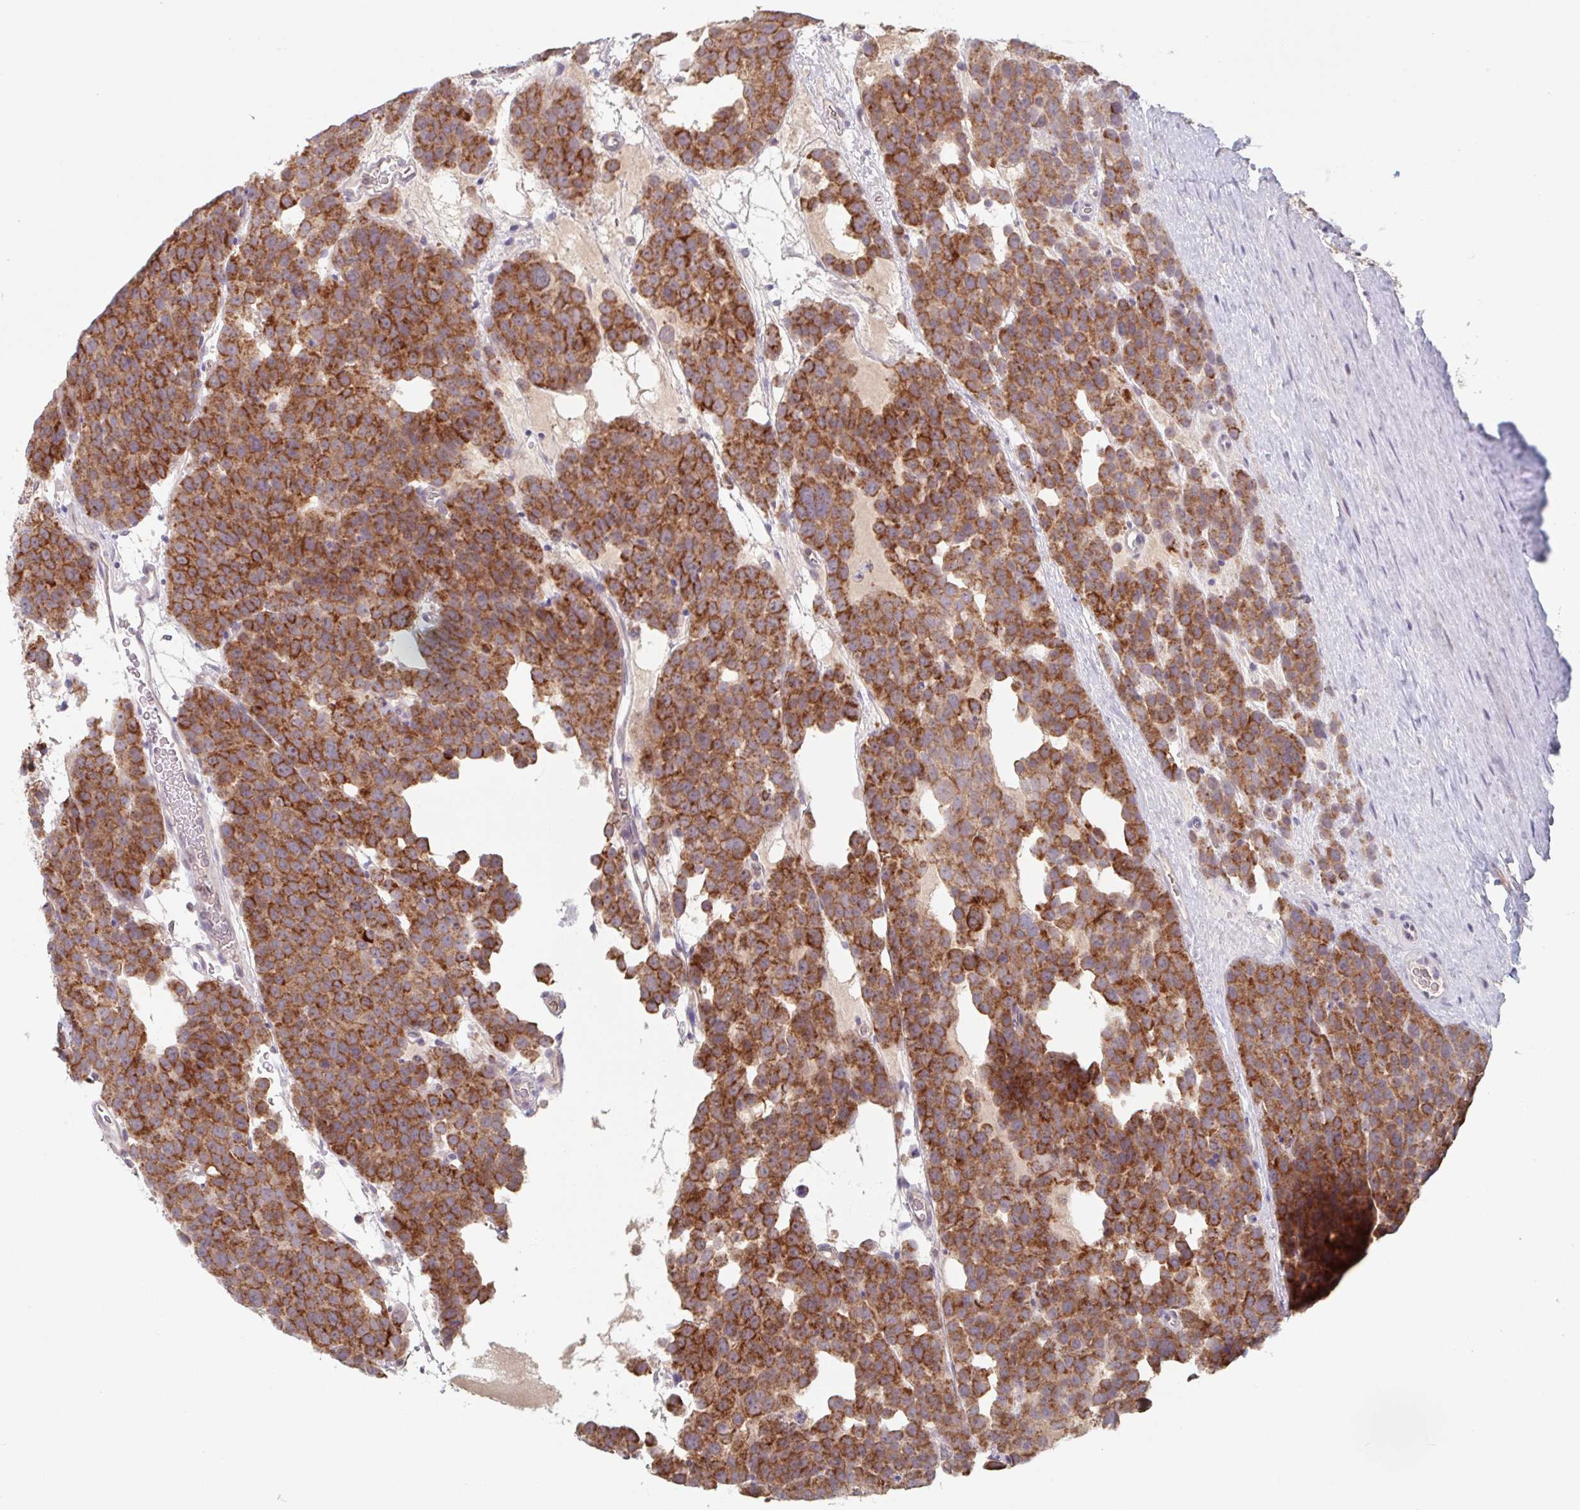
{"staining": {"intensity": "strong", "quantity": ">75%", "location": "cytoplasmic/membranous"}, "tissue": "testis cancer", "cell_type": "Tumor cells", "image_type": "cancer", "snomed": [{"axis": "morphology", "description": "Seminoma, NOS"}, {"axis": "topography", "description": "Testis"}], "caption": "The histopathology image demonstrates a brown stain indicating the presence of a protein in the cytoplasmic/membranous of tumor cells in testis cancer.", "gene": "SURF1", "patient": {"sex": "male", "age": 71}}